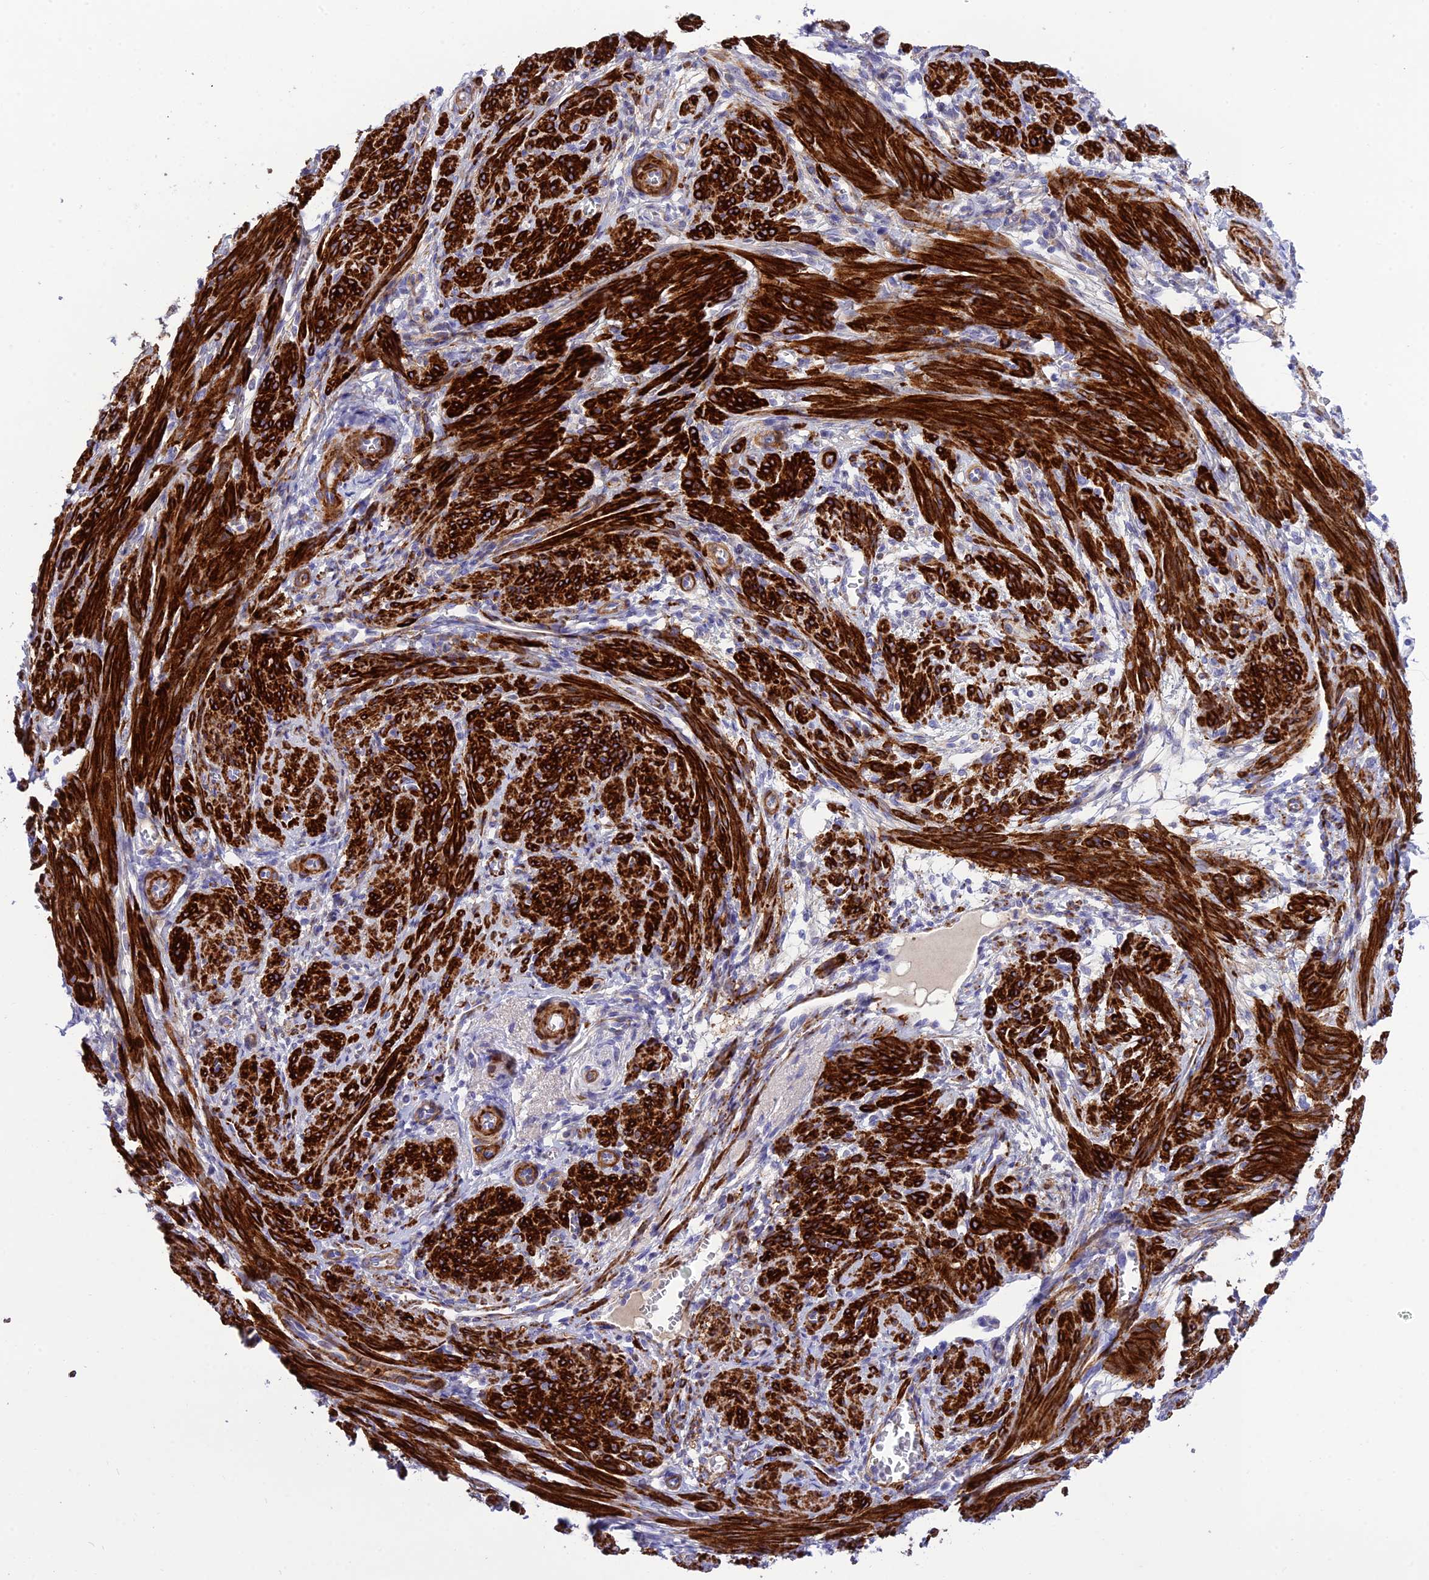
{"staining": {"intensity": "strong", "quantity": ">75%", "location": "cytoplasmic/membranous"}, "tissue": "smooth muscle", "cell_type": "Smooth muscle cells", "image_type": "normal", "snomed": [{"axis": "morphology", "description": "Normal tissue, NOS"}, {"axis": "topography", "description": "Smooth muscle"}], "caption": "Immunohistochemical staining of unremarkable human smooth muscle reveals high levels of strong cytoplasmic/membranous positivity in approximately >75% of smooth muscle cells. Using DAB (3,3'-diaminobenzidine) (brown) and hematoxylin (blue) stains, captured at high magnification using brightfield microscopy.", "gene": "FRA10AC1", "patient": {"sex": "female", "age": 39}}